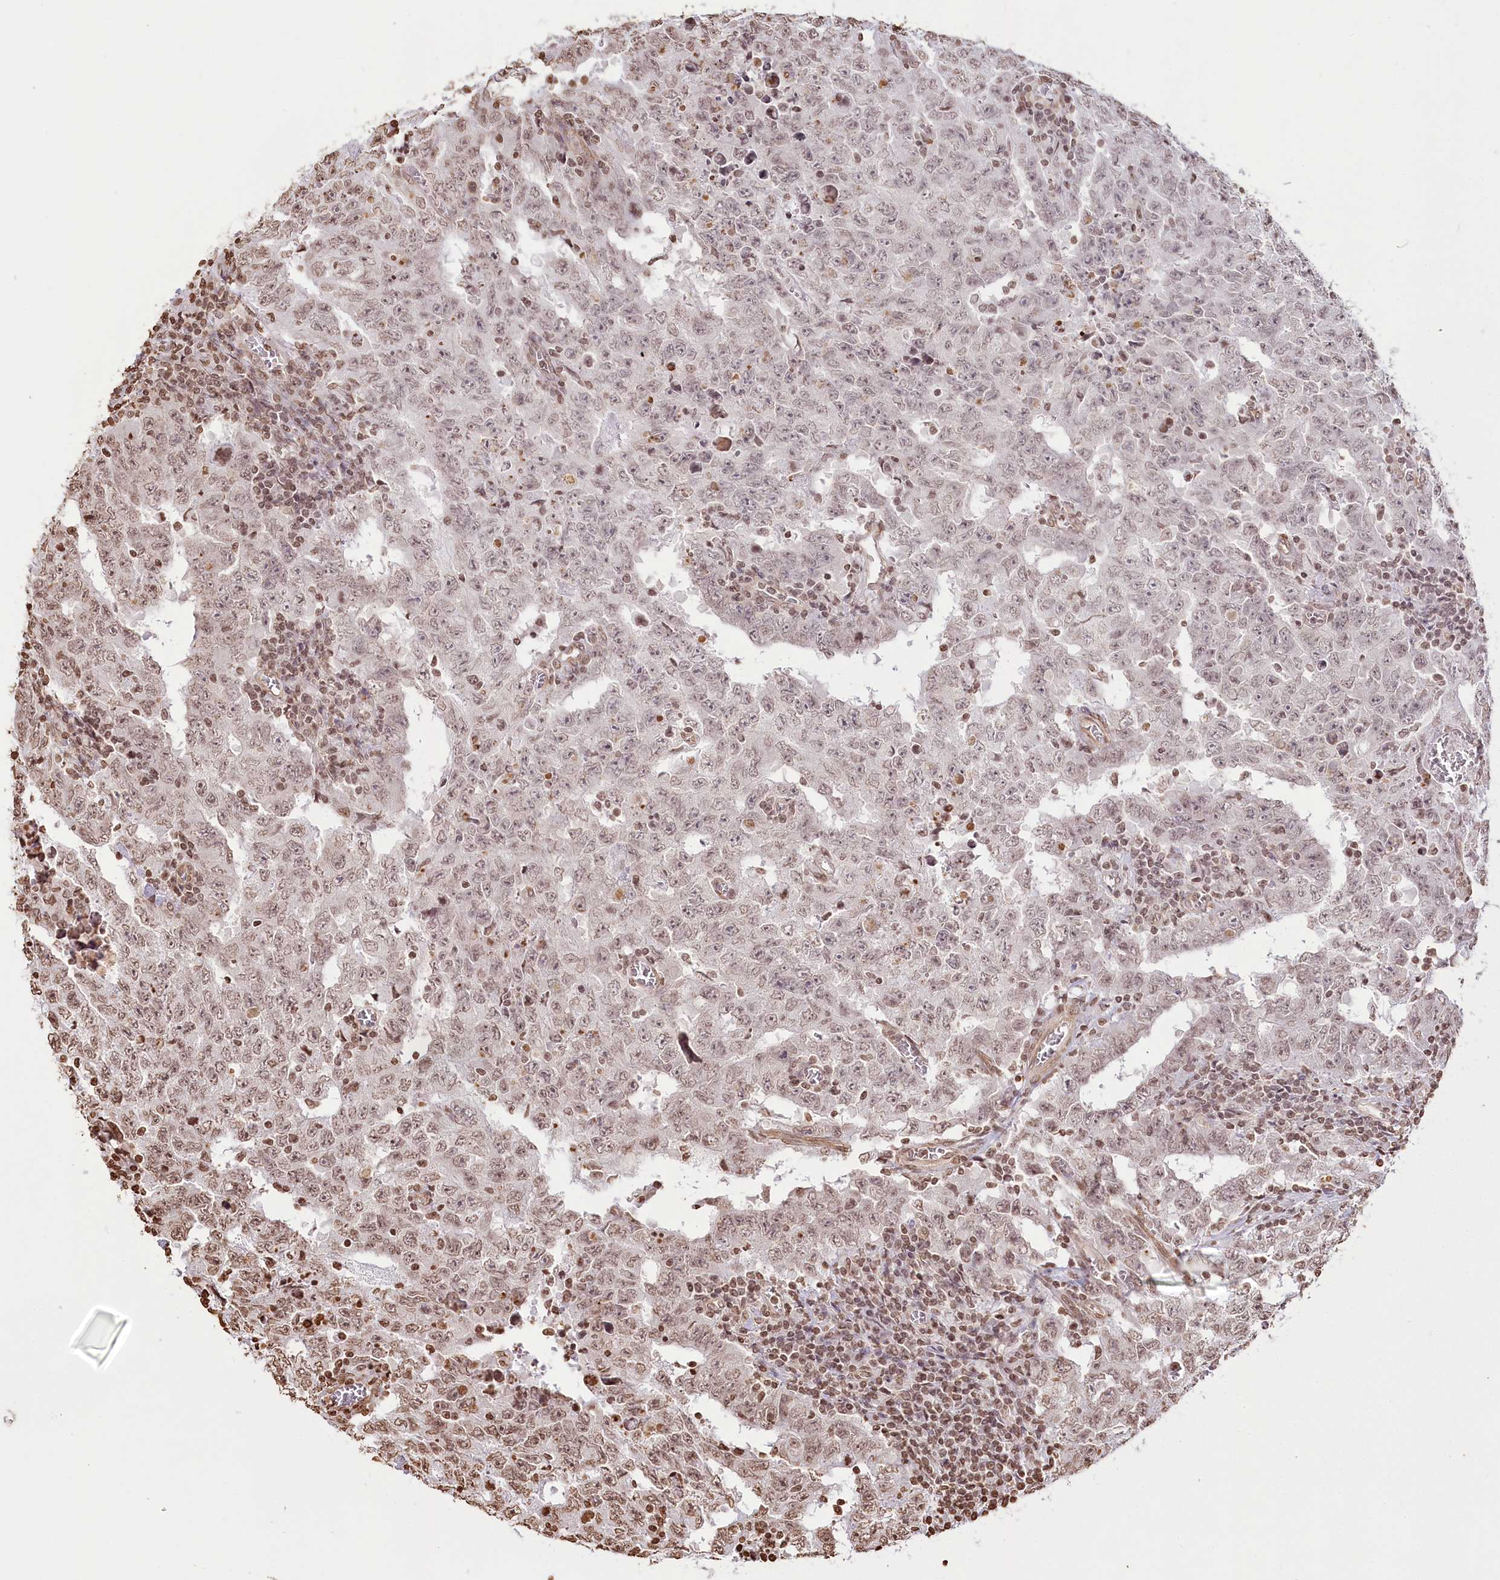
{"staining": {"intensity": "moderate", "quantity": ">75%", "location": "nuclear"}, "tissue": "testis cancer", "cell_type": "Tumor cells", "image_type": "cancer", "snomed": [{"axis": "morphology", "description": "Carcinoma, Embryonal, NOS"}, {"axis": "topography", "description": "Testis"}], "caption": "High-power microscopy captured an immunohistochemistry image of embryonal carcinoma (testis), revealing moderate nuclear expression in approximately >75% of tumor cells.", "gene": "FAM13A", "patient": {"sex": "male", "age": 26}}